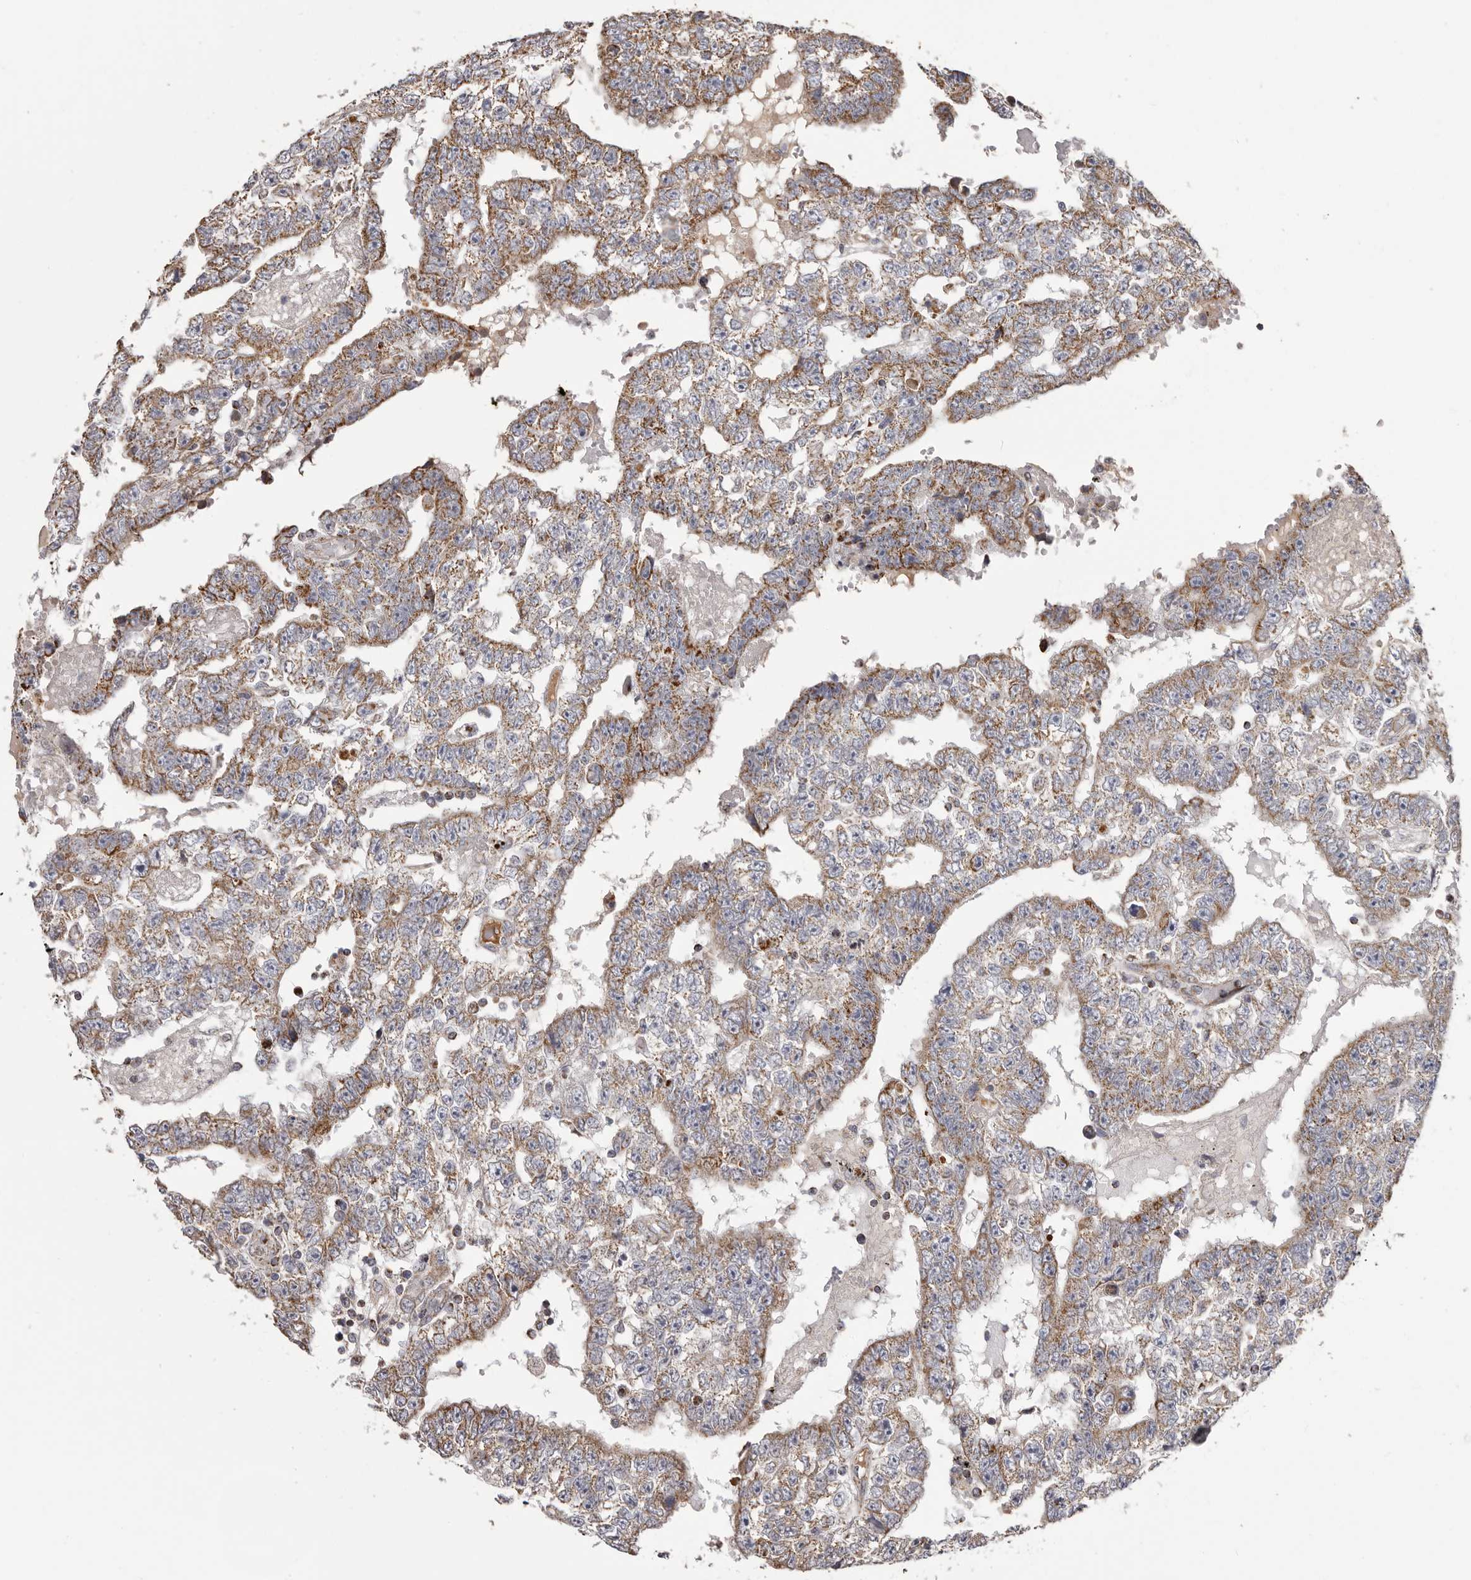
{"staining": {"intensity": "moderate", "quantity": ">75%", "location": "cytoplasmic/membranous"}, "tissue": "testis cancer", "cell_type": "Tumor cells", "image_type": "cancer", "snomed": [{"axis": "morphology", "description": "Carcinoma, Embryonal, NOS"}, {"axis": "topography", "description": "Testis"}], "caption": "An immunohistochemistry photomicrograph of neoplastic tissue is shown. Protein staining in brown highlights moderate cytoplasmic/membranous positivity in embryonal carcinoma (testis) within tumor cells. The protein of interest is shown in brown color, while the nuclei are stained blue.", "gene": "CHRM2", "patient": {"sex": "male", "age": 25}}